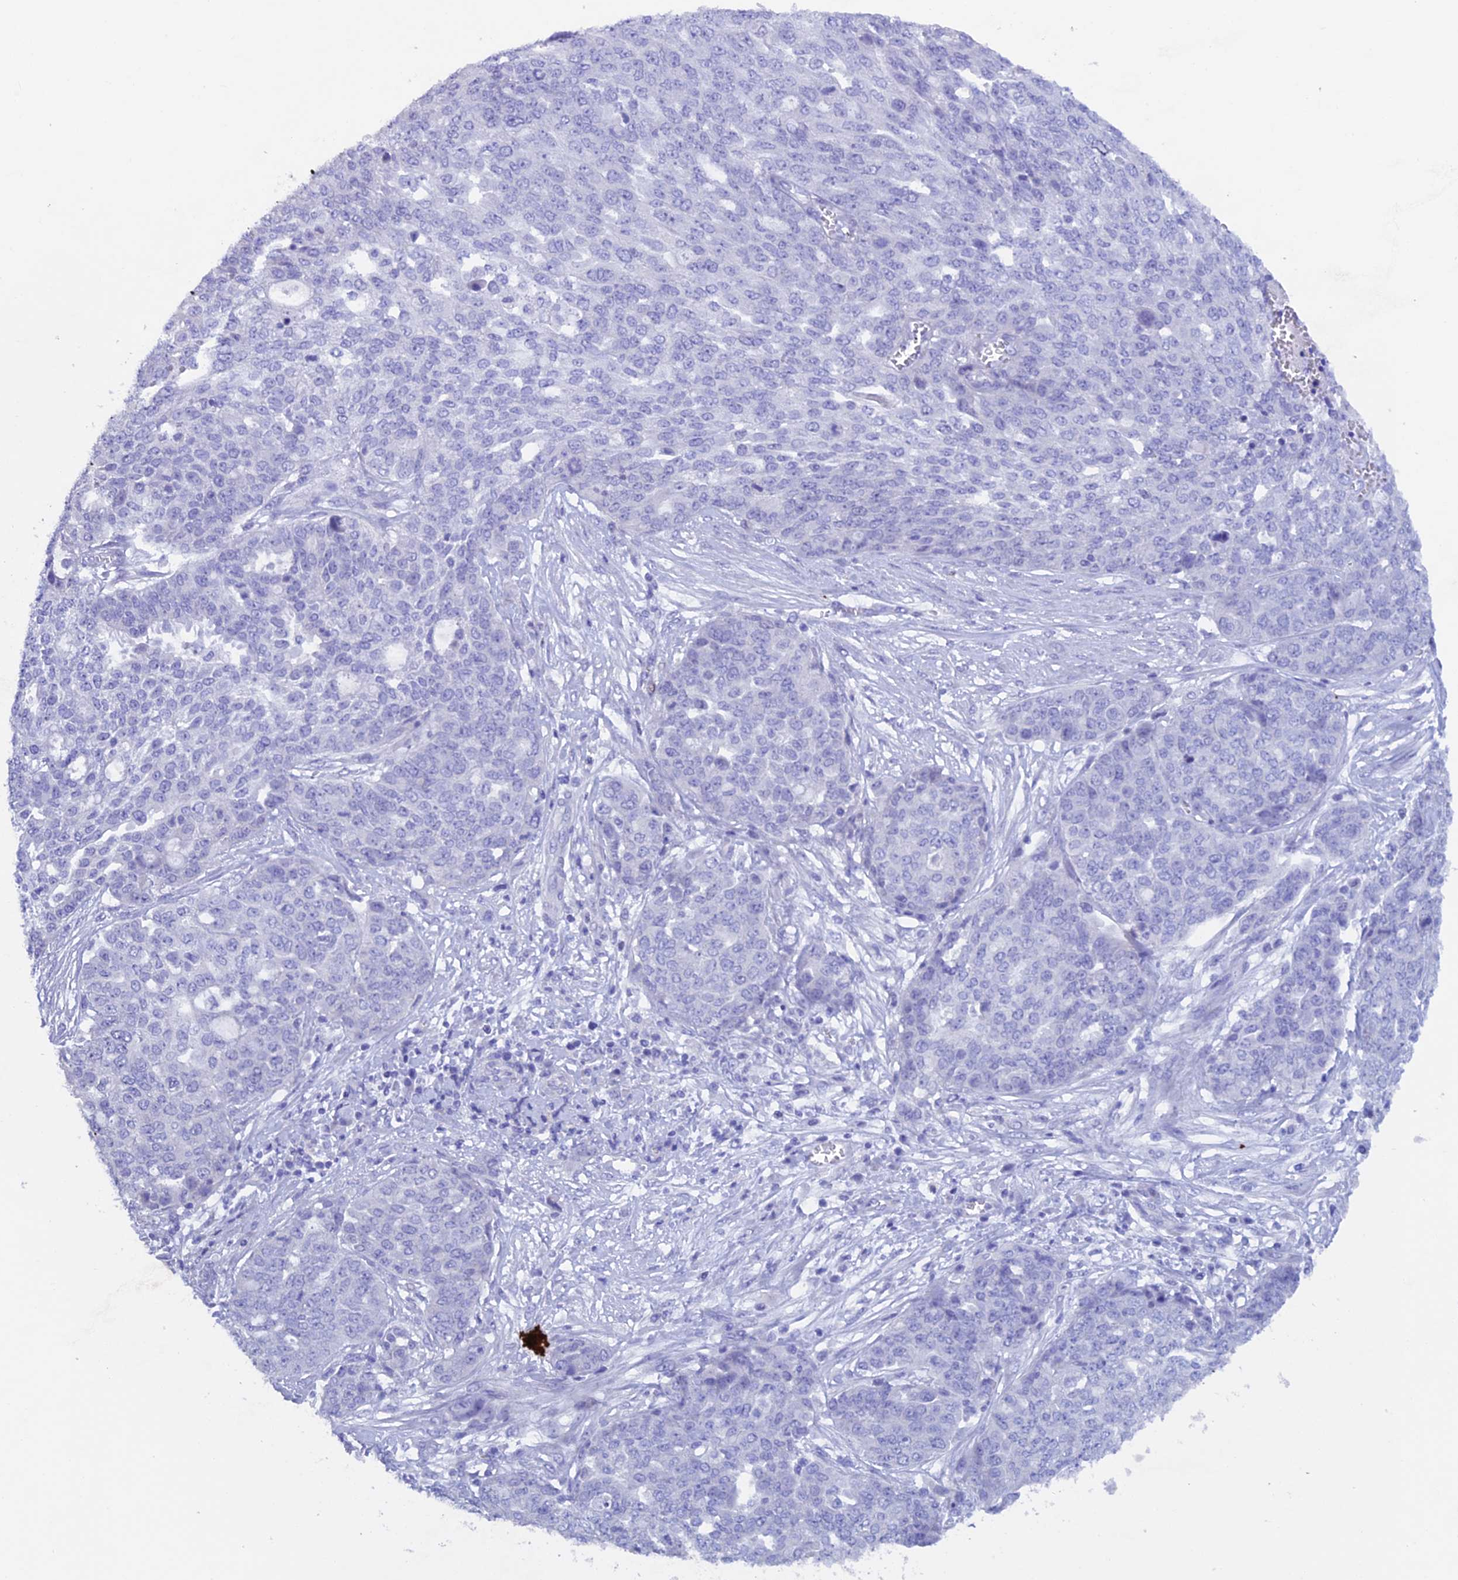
{"staining": {"intensity": "negative", "quantity": "none", "location": "none"}, "tissue": "ovarian cancer", "cell_type": "Tumor cells", "image_type": "cancer", "snomed": [{"axis": "morphology", "description": "Cystadenocarcinoma, serous, NOS"}, {"axis": "topography", "description": "Soft tissue"}, {"axis": "topography", "description": "Ovary"}], "caption": "Human serous cystadenocarcinoma (ovarian) stained for a protein using IHC exhibits no expression in tumor cells.", "gene": "PSMC3IP", "patient": {"sex": "female", "age": 57}}